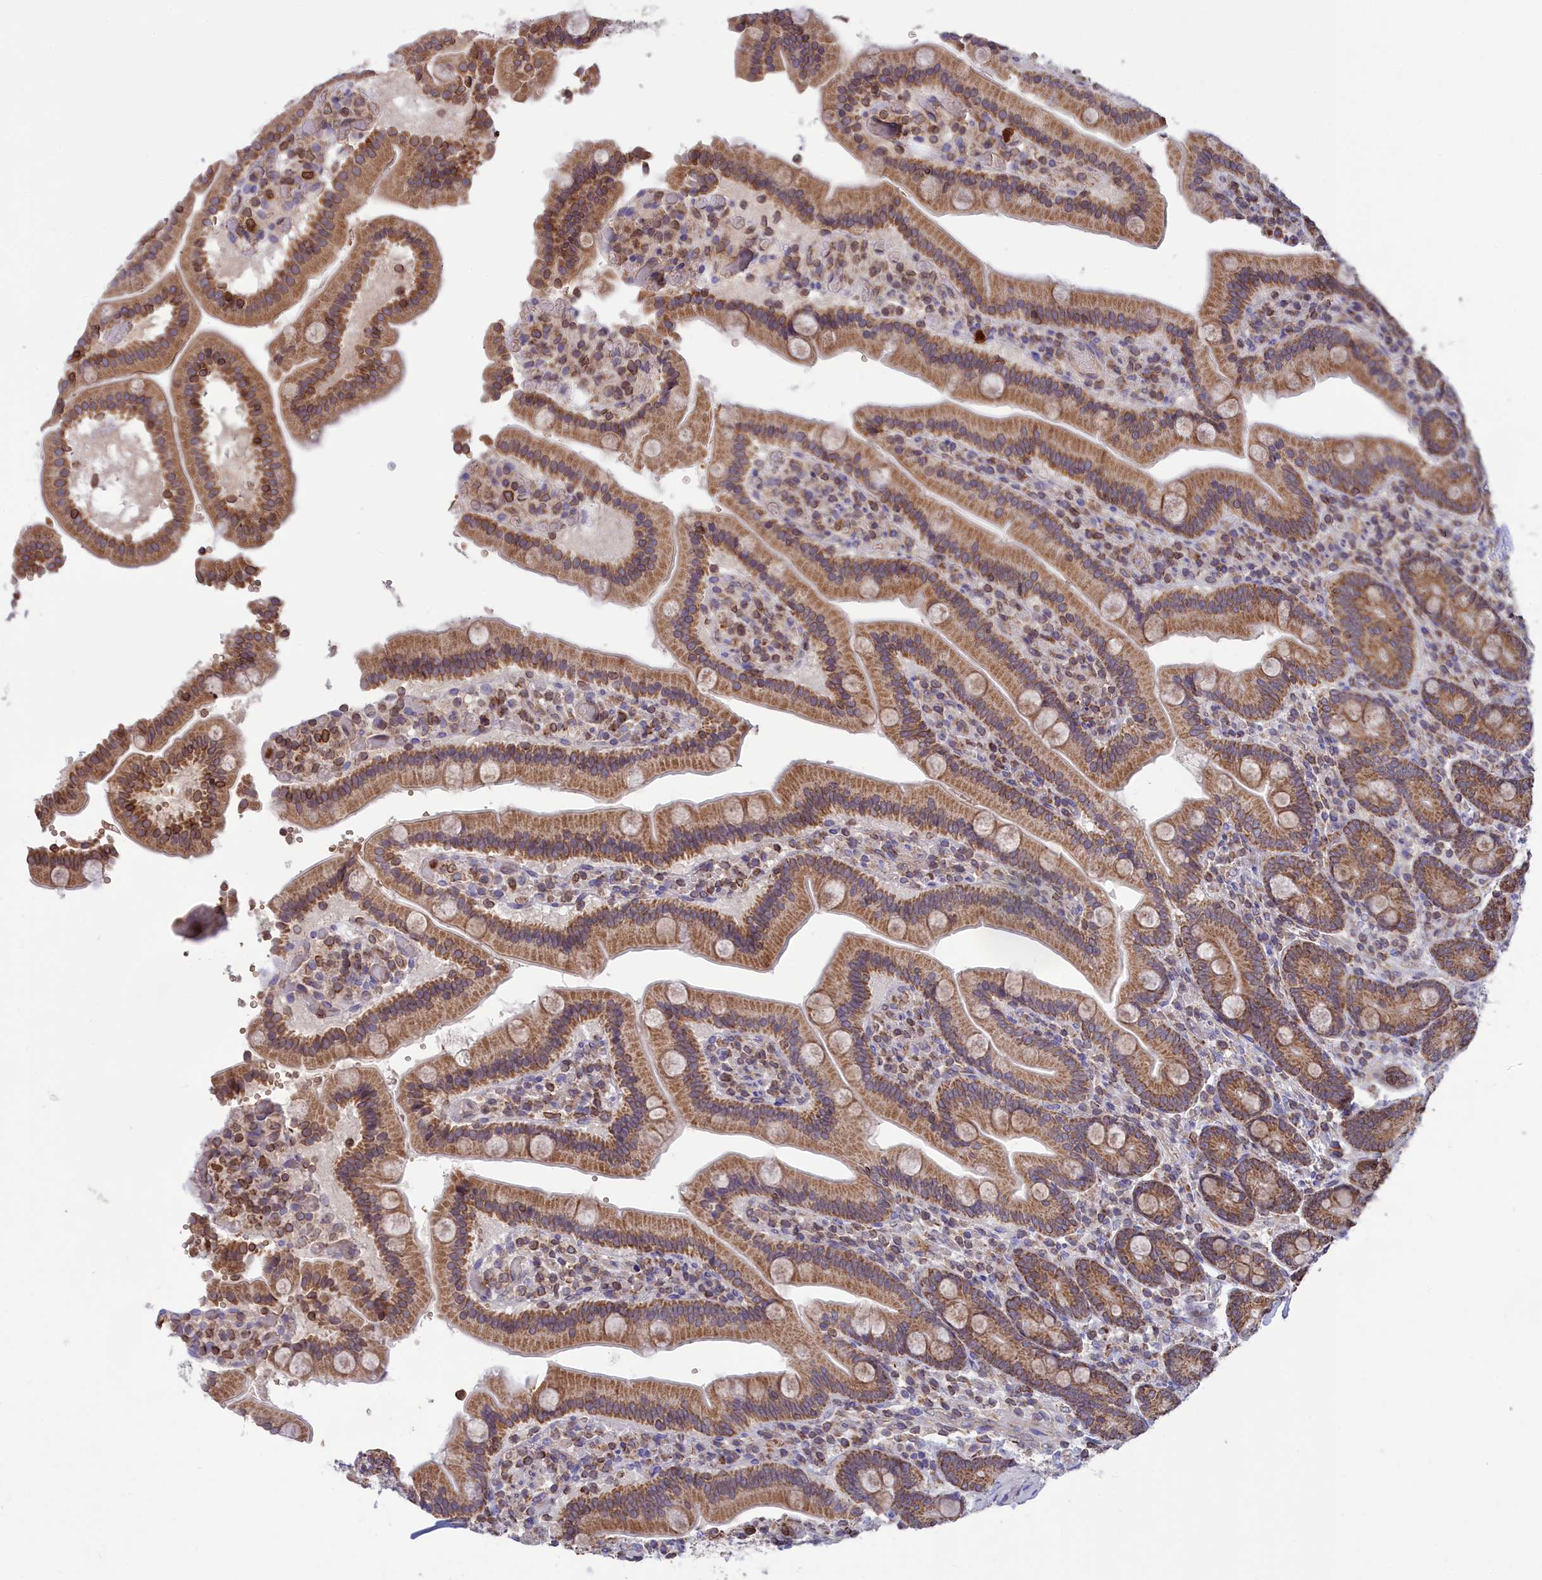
{"staining": {"intensity": "moderate", "quantity": ">75%", "location": "cytoplasmic/membranous"}, "tissue": "duodenum", "cell_type": "Glandular cells", "image_type": "normal", "snomed": [{"axis": "morphology", "description": "Normal tissue, NOS"}, {"axis": "topography", "description": "Duodenum"}], "caption": "Immunohistochemical staining of unremarkable duodenum demonstrates >75% levels of moderate cytoplasmic/membranous protein positivity in about >75% of glandular cells.", "gene": "PKHD1L1", "patient": {"sex": "female", "age": 62}}